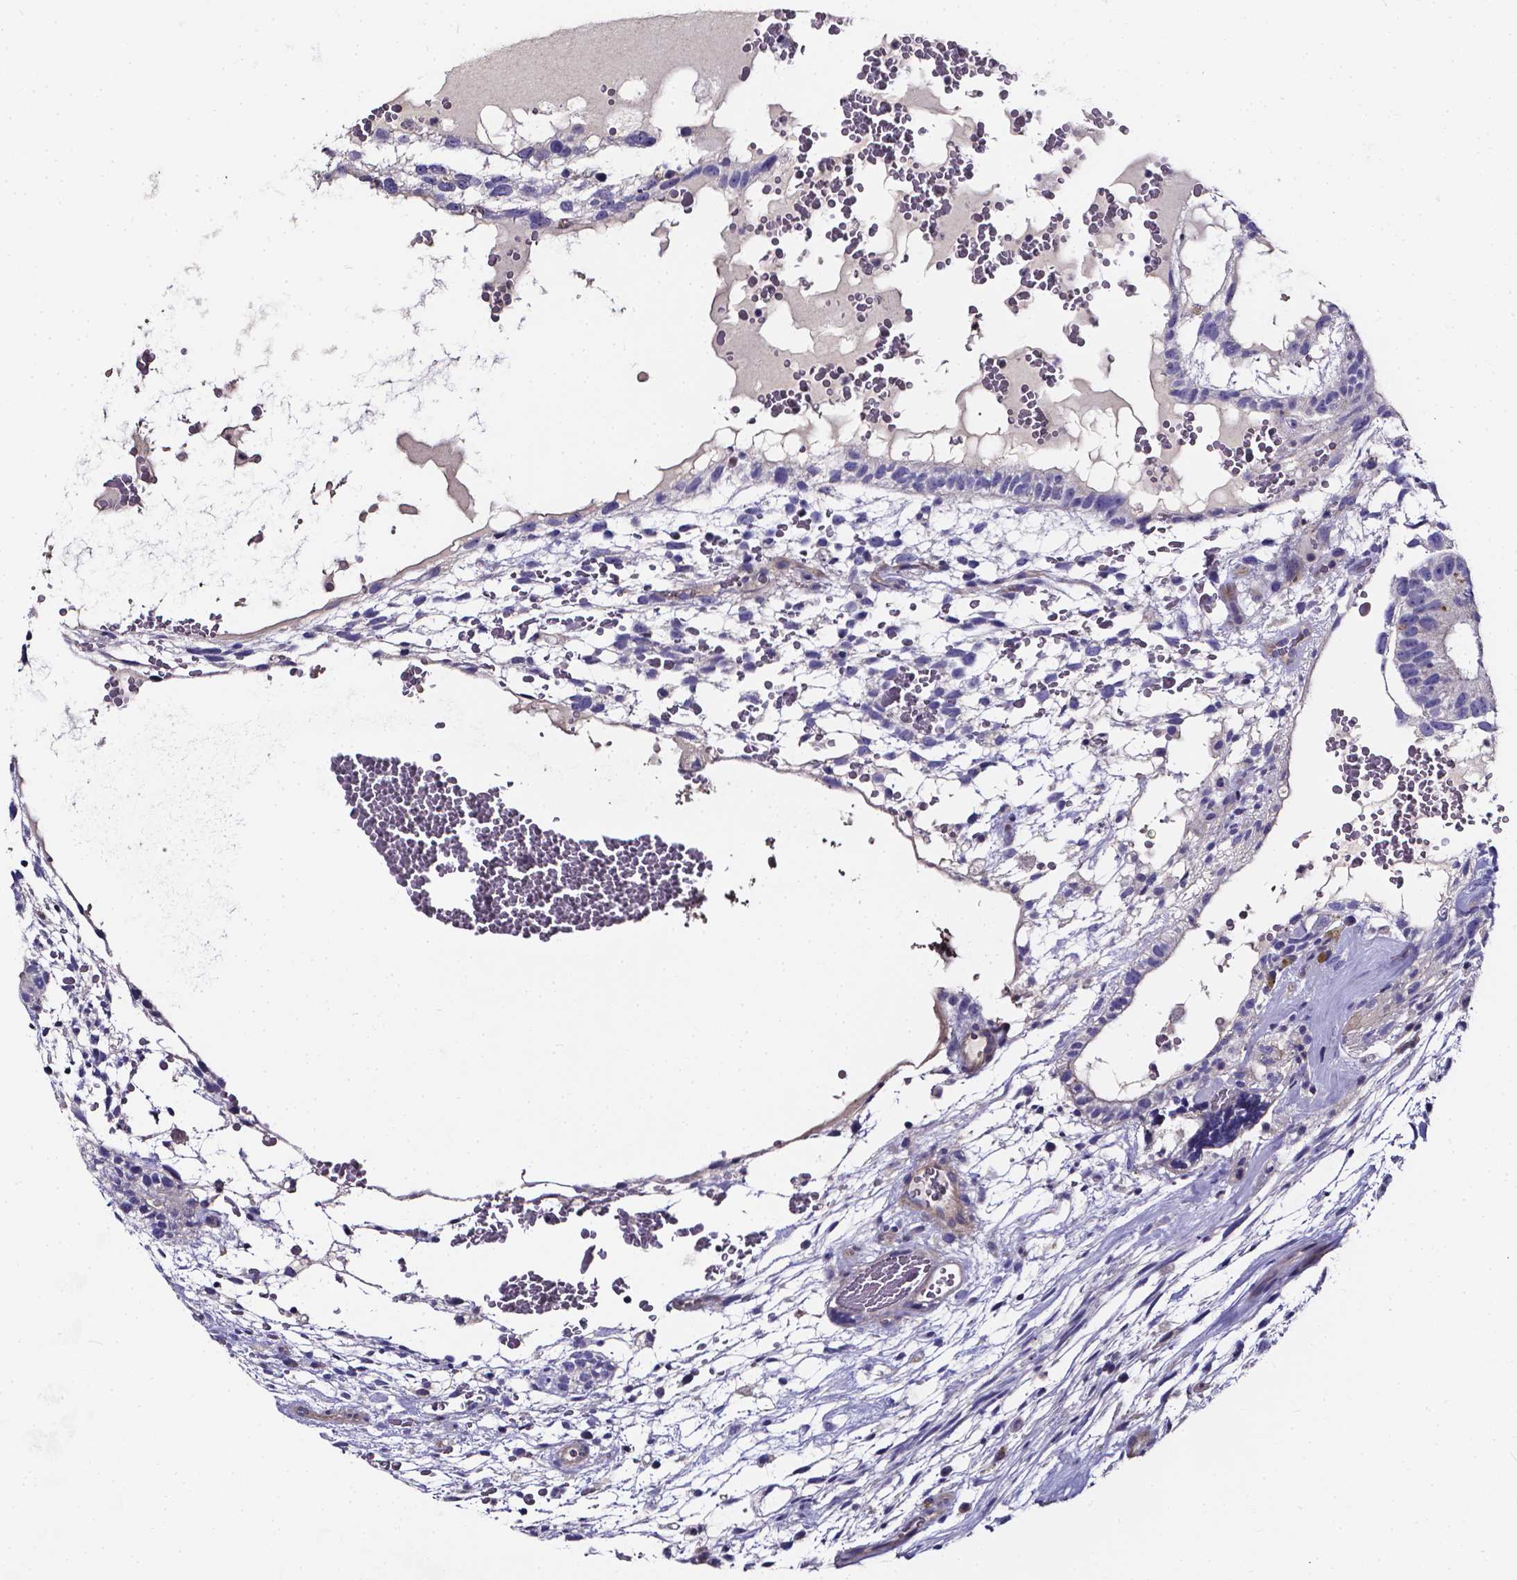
{"staining": {"intensity": "negative", "quantity": "none", "location": "none"}, "tissue": "testis cancer", "cell_type": "Tumor cells", "image_type": "cancer", "snomed": [{"axis": "morphology", "description": "Normal tissue, NOS"}, {"axis": "morphology", "description": "Carcinoma, Embryonal, NOS"}, {"axis": "topography", "description": "Testis"}], "caption": "A photomicrograph of embryonal carcinoma (testis) stained for a protein demonstrates no brown staining in tumor cells.", "gene": "CACNG8", "patient": {"sex": "male", "age": 32}}